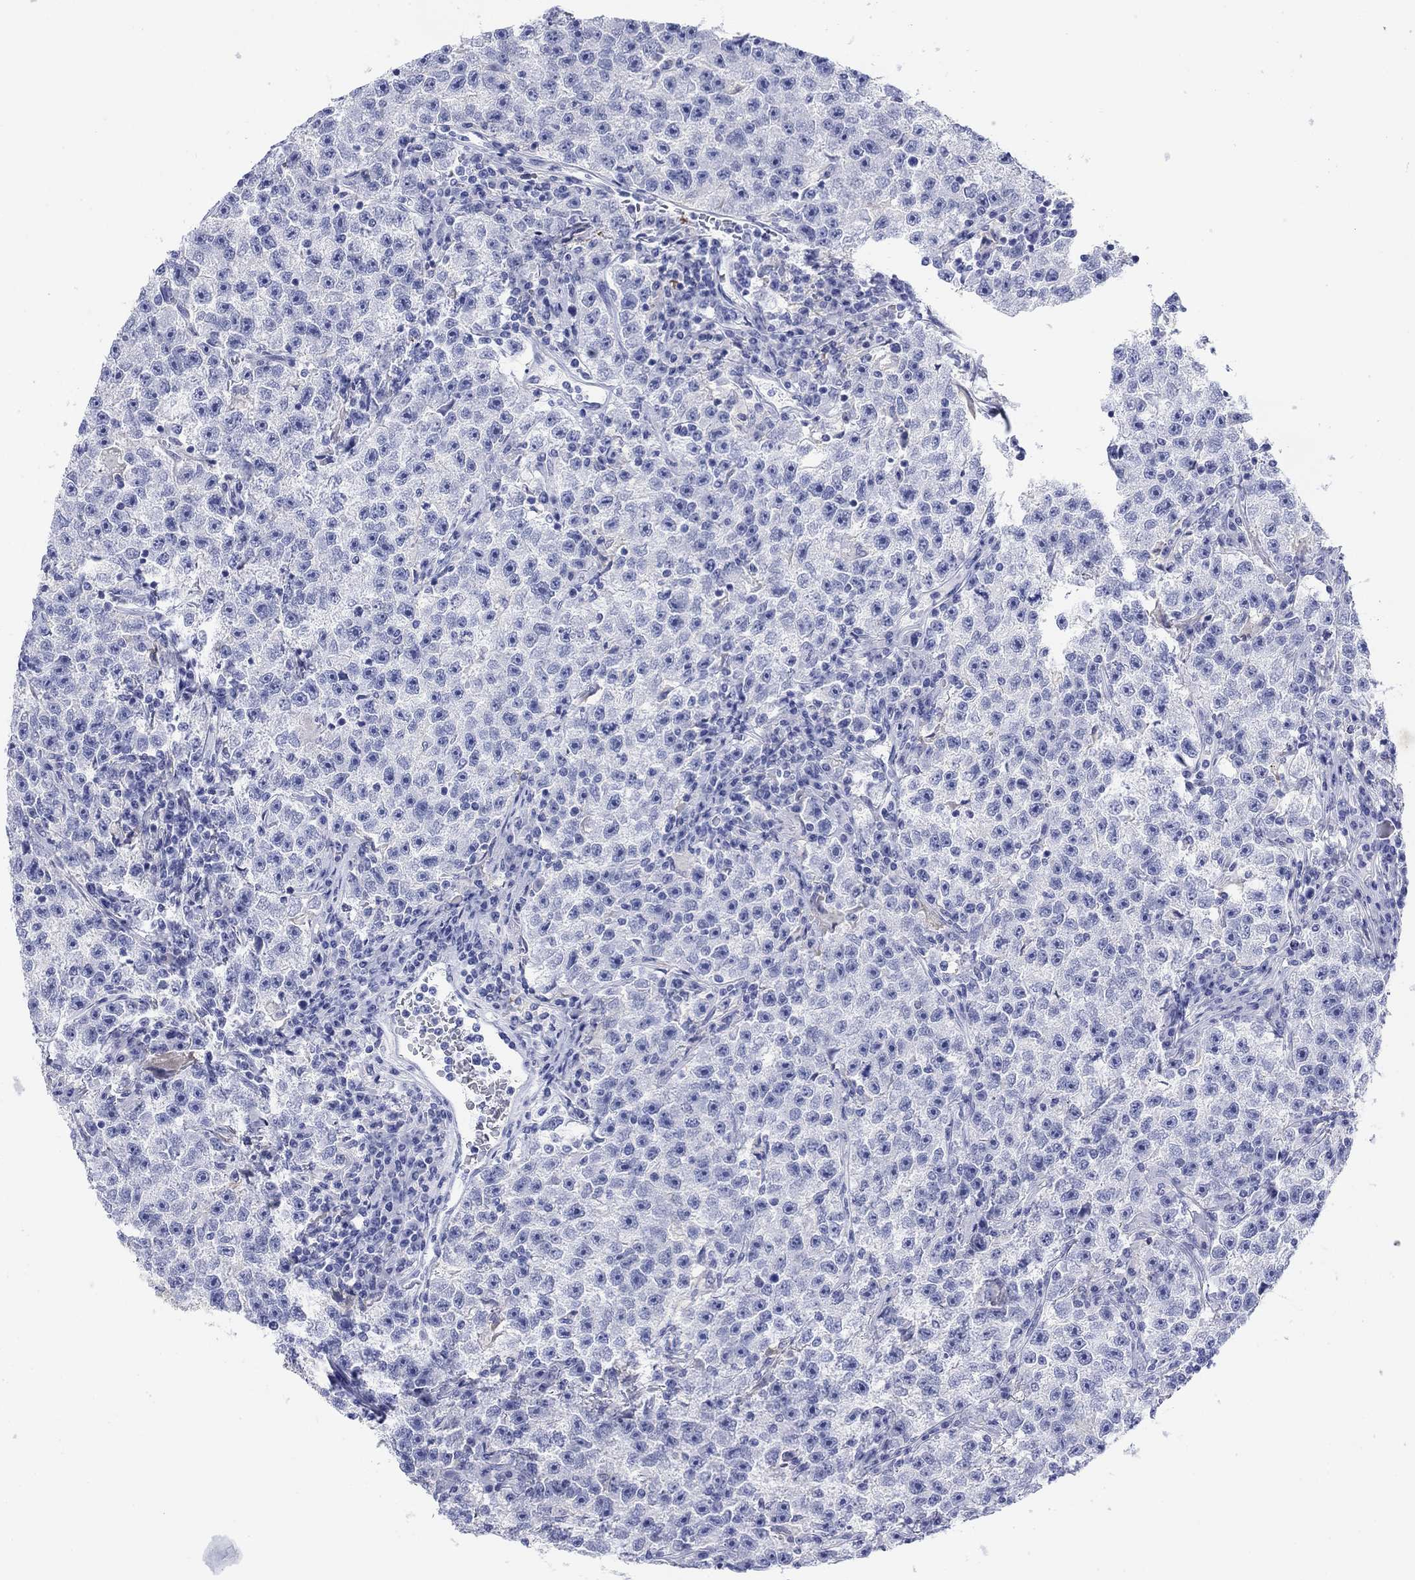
{"staining": {"intensity": "negative", "quantity": "none", "location": "none"}, "tissue": "testis cancer", "cell_type": "Tumor cells", "image_type": "cancer", "snomed": [{"axis": "morphology", "description": "Seminoma, NOS"}, {"axis": "topography", "description": "Testis"}], "caption": "This is an immunohistochemistry (IHC) histopathology image of human testis cancer (seminoma). There is no expression in tumor cells.", "gene": "ATP1B1", "patient": {"sex": "male", "age": 22}}